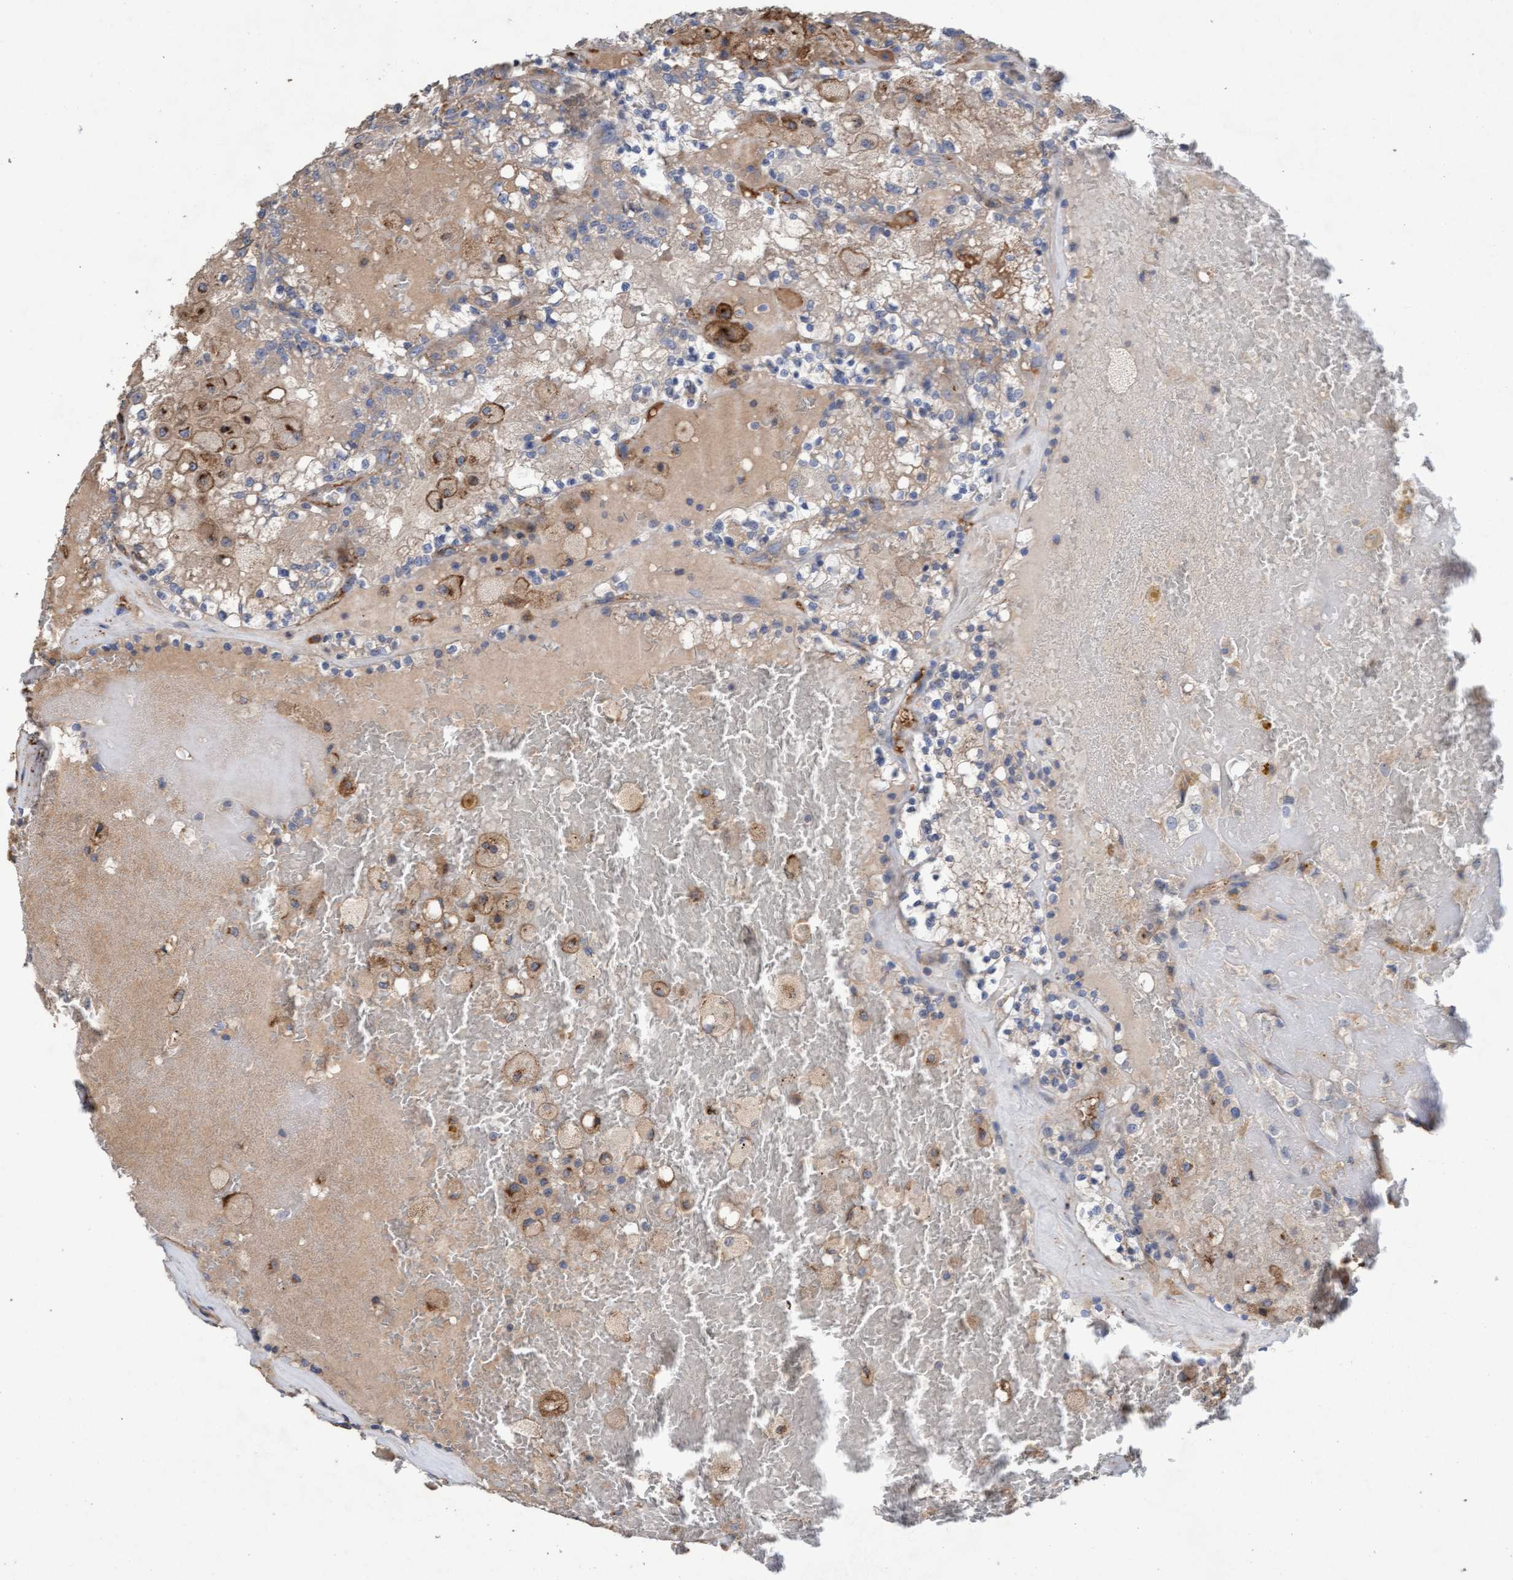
{"staining": {"intensity": "weak", "quantity": "<25%", "location": "cytoplasmic/membranous"}, "tissue": "renal cancer", "cell_type": "Tumor cells", "image_type": "cancer", "snomed": [{"axis": "morphology", "description": "Adenocarcinoma, NOS"}, {"axis": "topography", "description": "Kidney"}], "caption": "Immunohistochemical staining of human renal adenocarcinoma reveals no significant staining in tumor cells.", "gene": "DDHD2", "patient": {"sex": "female", "age": 56}}